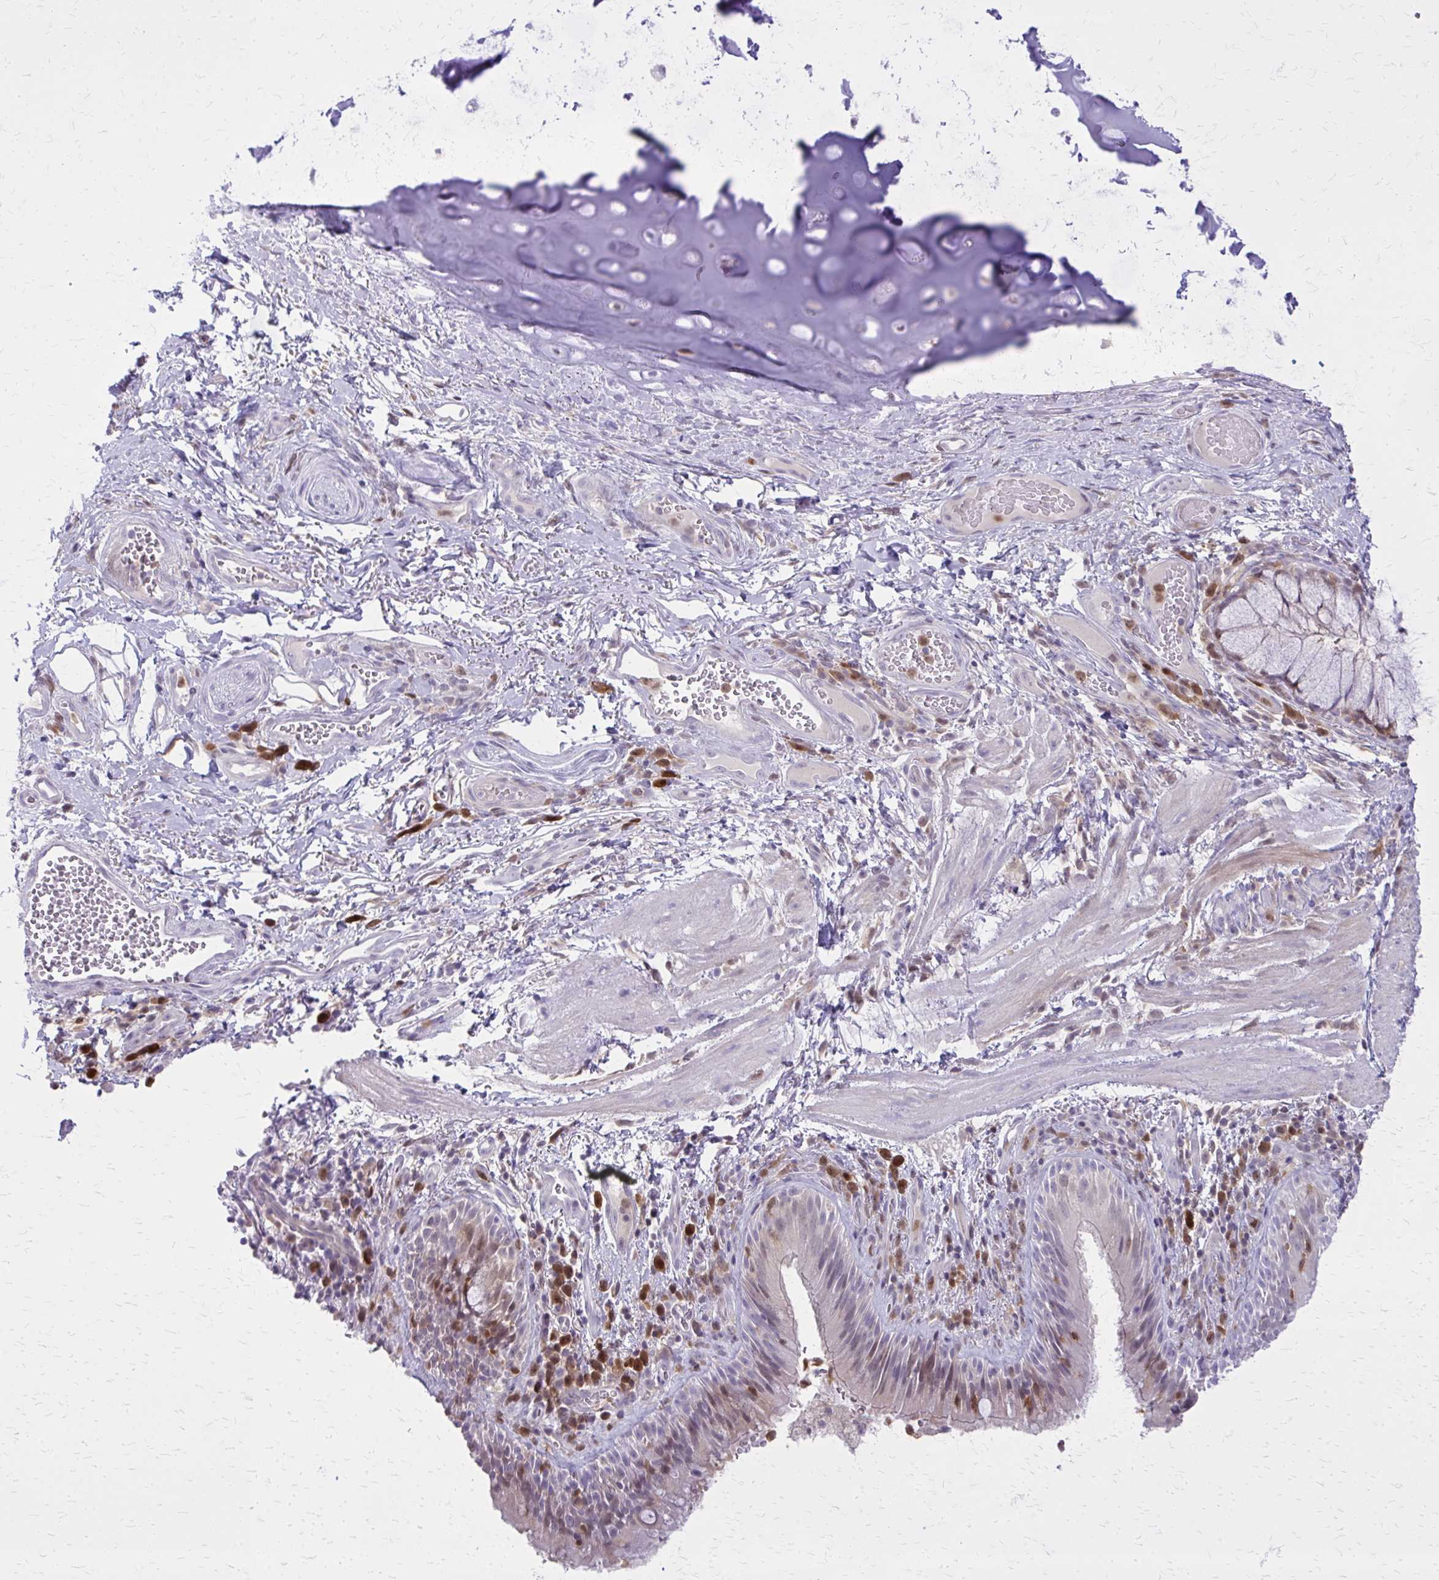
{"staining": {"intensity": "negative", "quantity": "none", "location": "none"}, "tissue": "bronchus", "cell_type": "Respiratory epithelial cells", "image_type": "normal", "snomed": [{"axis": "morphology", "description": "Normal tissue, NOS"}, {"axis": "topography", "description": "Lymph node"}, {"axis": "topography", "description": "Bronchus"}], "caption": "Immunohistochemistry (IHC) of unremarkable bronchus reveals no expression in respiratory epithelial cells. The staining was performed using DAB to visualize the protein expression in brown, while the nuclei were stained in blue with hematoxylin (Magnification: 20x).", "gene": "GLRX", "patient": {"sex": "male", "age": 56}}